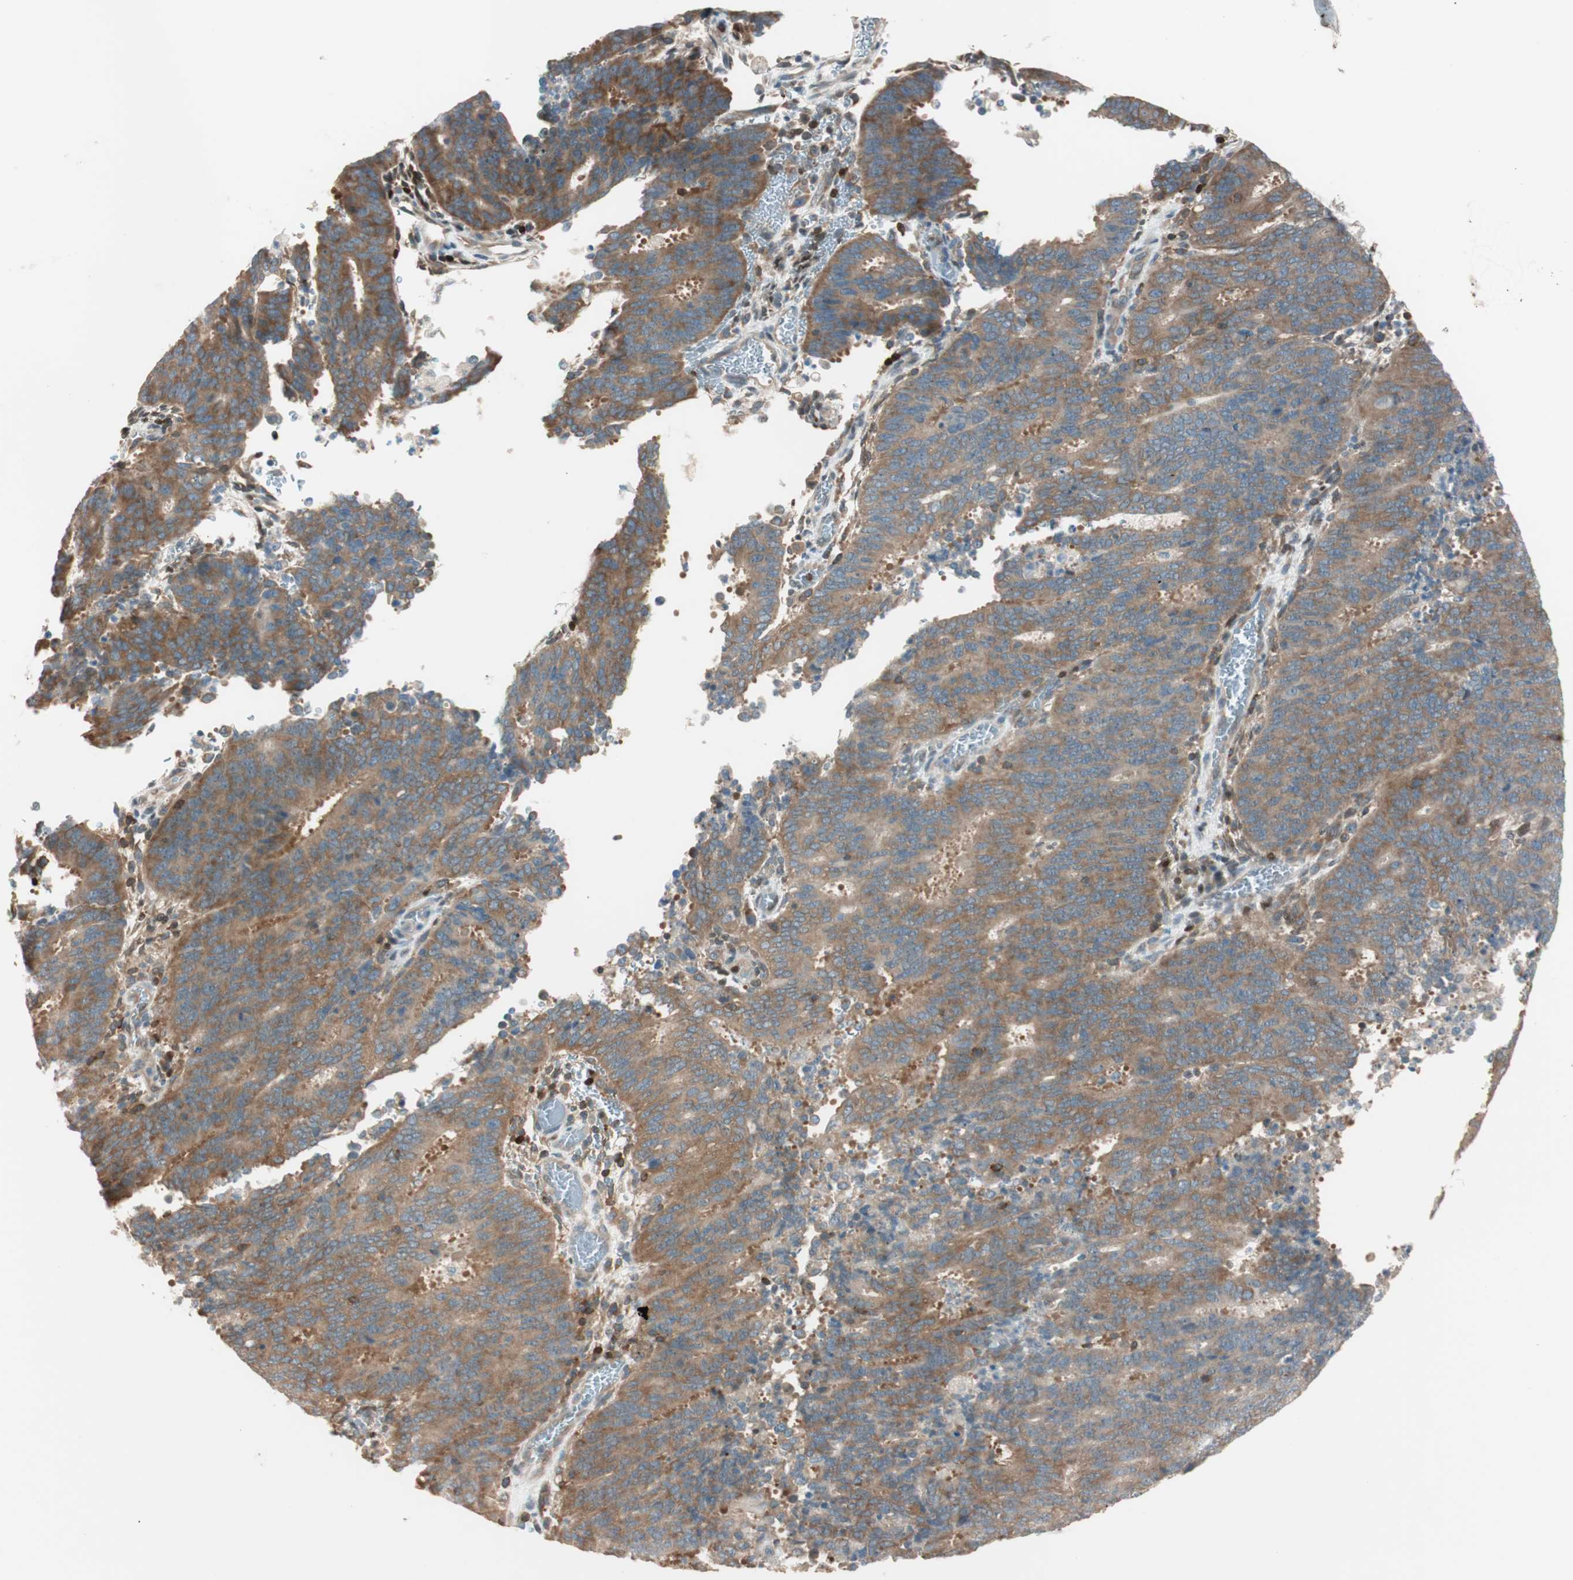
{"staining": {"intensity": "moderate", "quantity": ">75%", "location": "cytoplasmic/membranous"}, "tissue": "cervical cancer", "cell_type": "Tumor cells", "image_type": "cancer", "snomed": [{"axis": "morphology", "description": "Adenocarcinoma, NOS"}, {"axis": "topography", "description": "Cervix"}], "caption": "This image reveals immunohistochemistry staining of adenocarcinoma (cervical), with medium moderate cytoplasmic/membranous expression in approximately >75% of tumor cells.", "gene": "BIN1", "patient": {"sex": "female", "age": 44}}